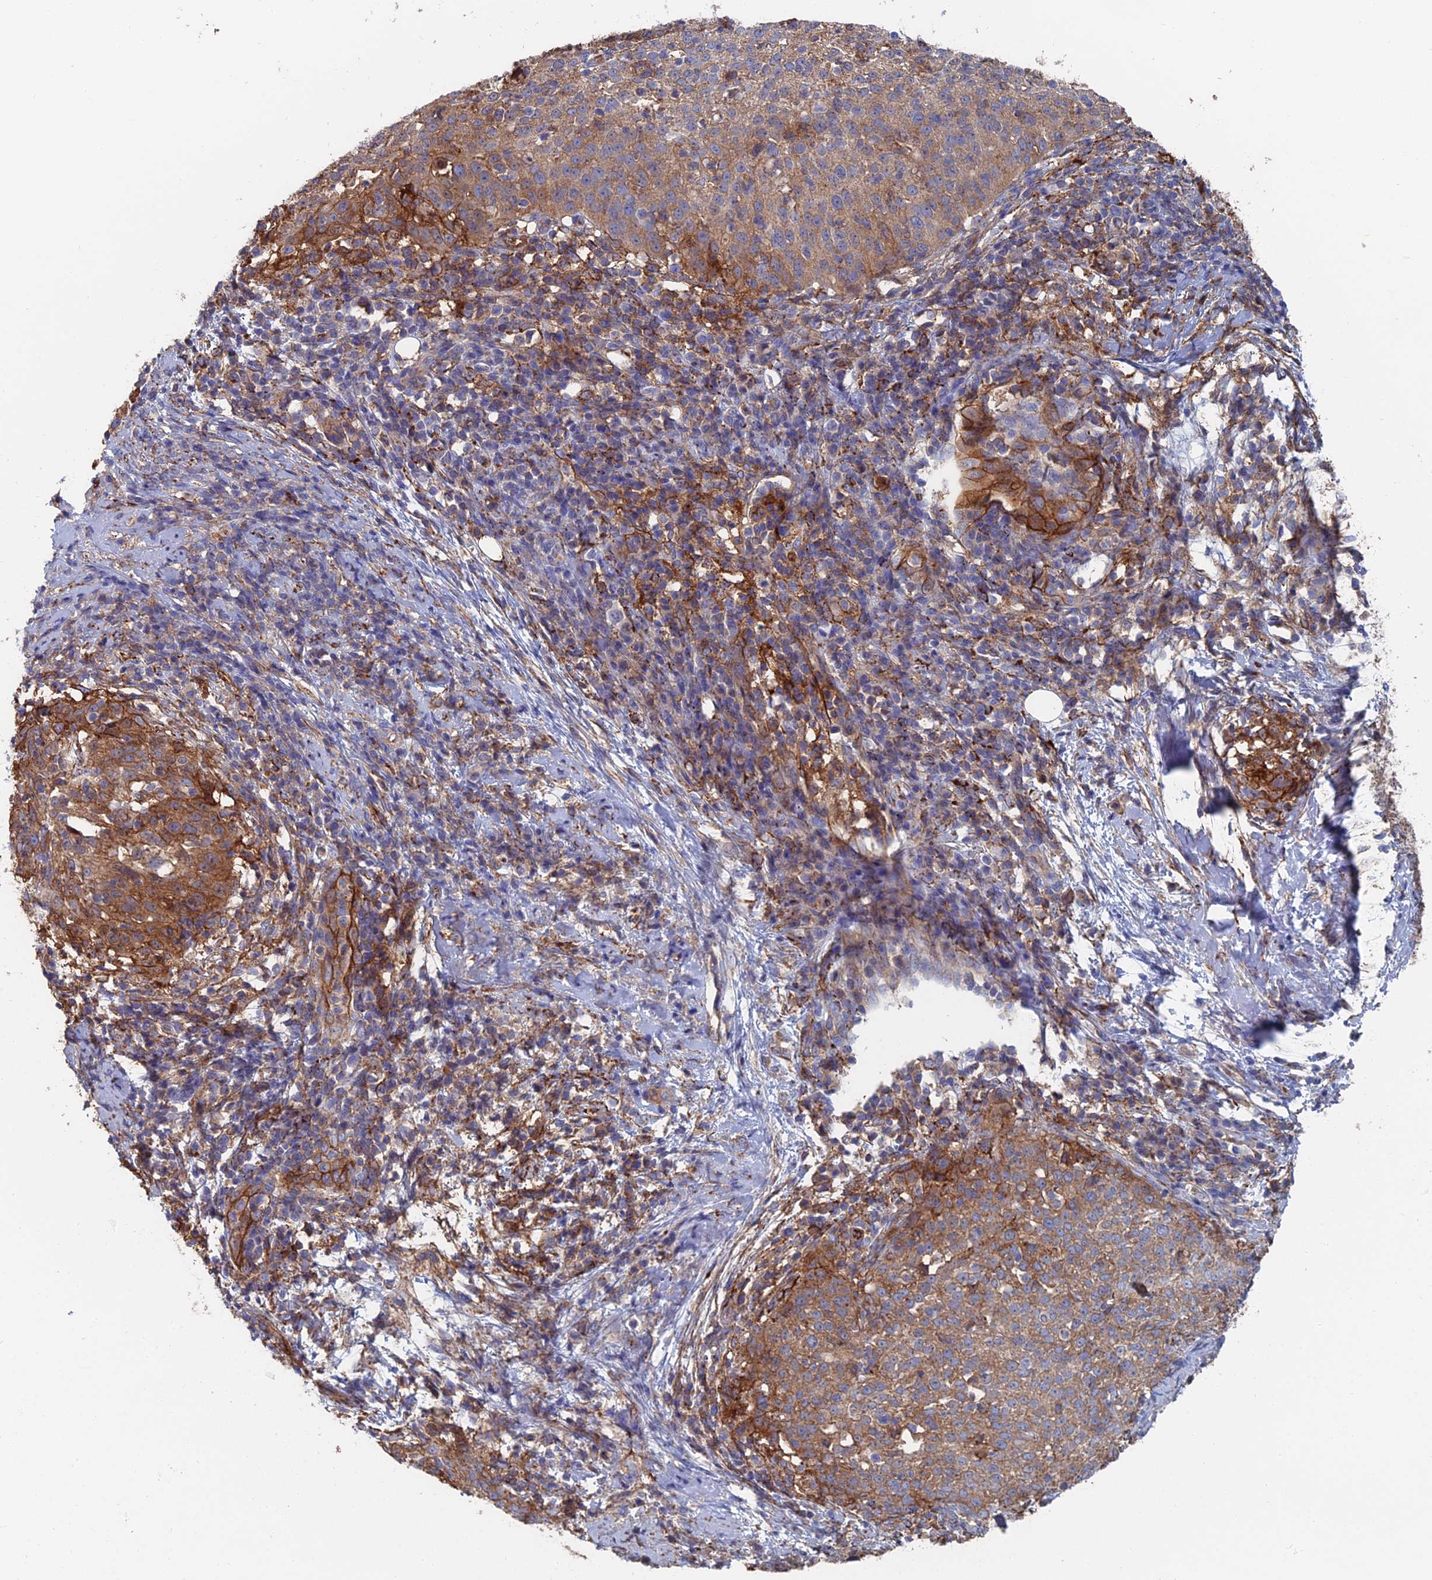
{"staining": {"intensity": "moderate", "quantity": "25%-75%", "location": "cytoplasmic/membranous"}, "tissue": "cervical cancer", "cell_type": "Tumor cells", "image_type": "cancer", "snomed": [{"axis": "morphology", "description": "Squamous cell carcinoma, NOS"}, {"axis": "topography", "description": "Cervix"}], "caption": "Immunohistochemistry (IHC) (DAB (3,3'-diaminobenzidine)) staining of human squamous cell carcinoma (cervical) shows moderate cytoplasmic/membranous protein positivity in approximately 25%-75% of tumor cells.", "gene": "SNX11", "patient": {"sex": "female", "age": 57}}